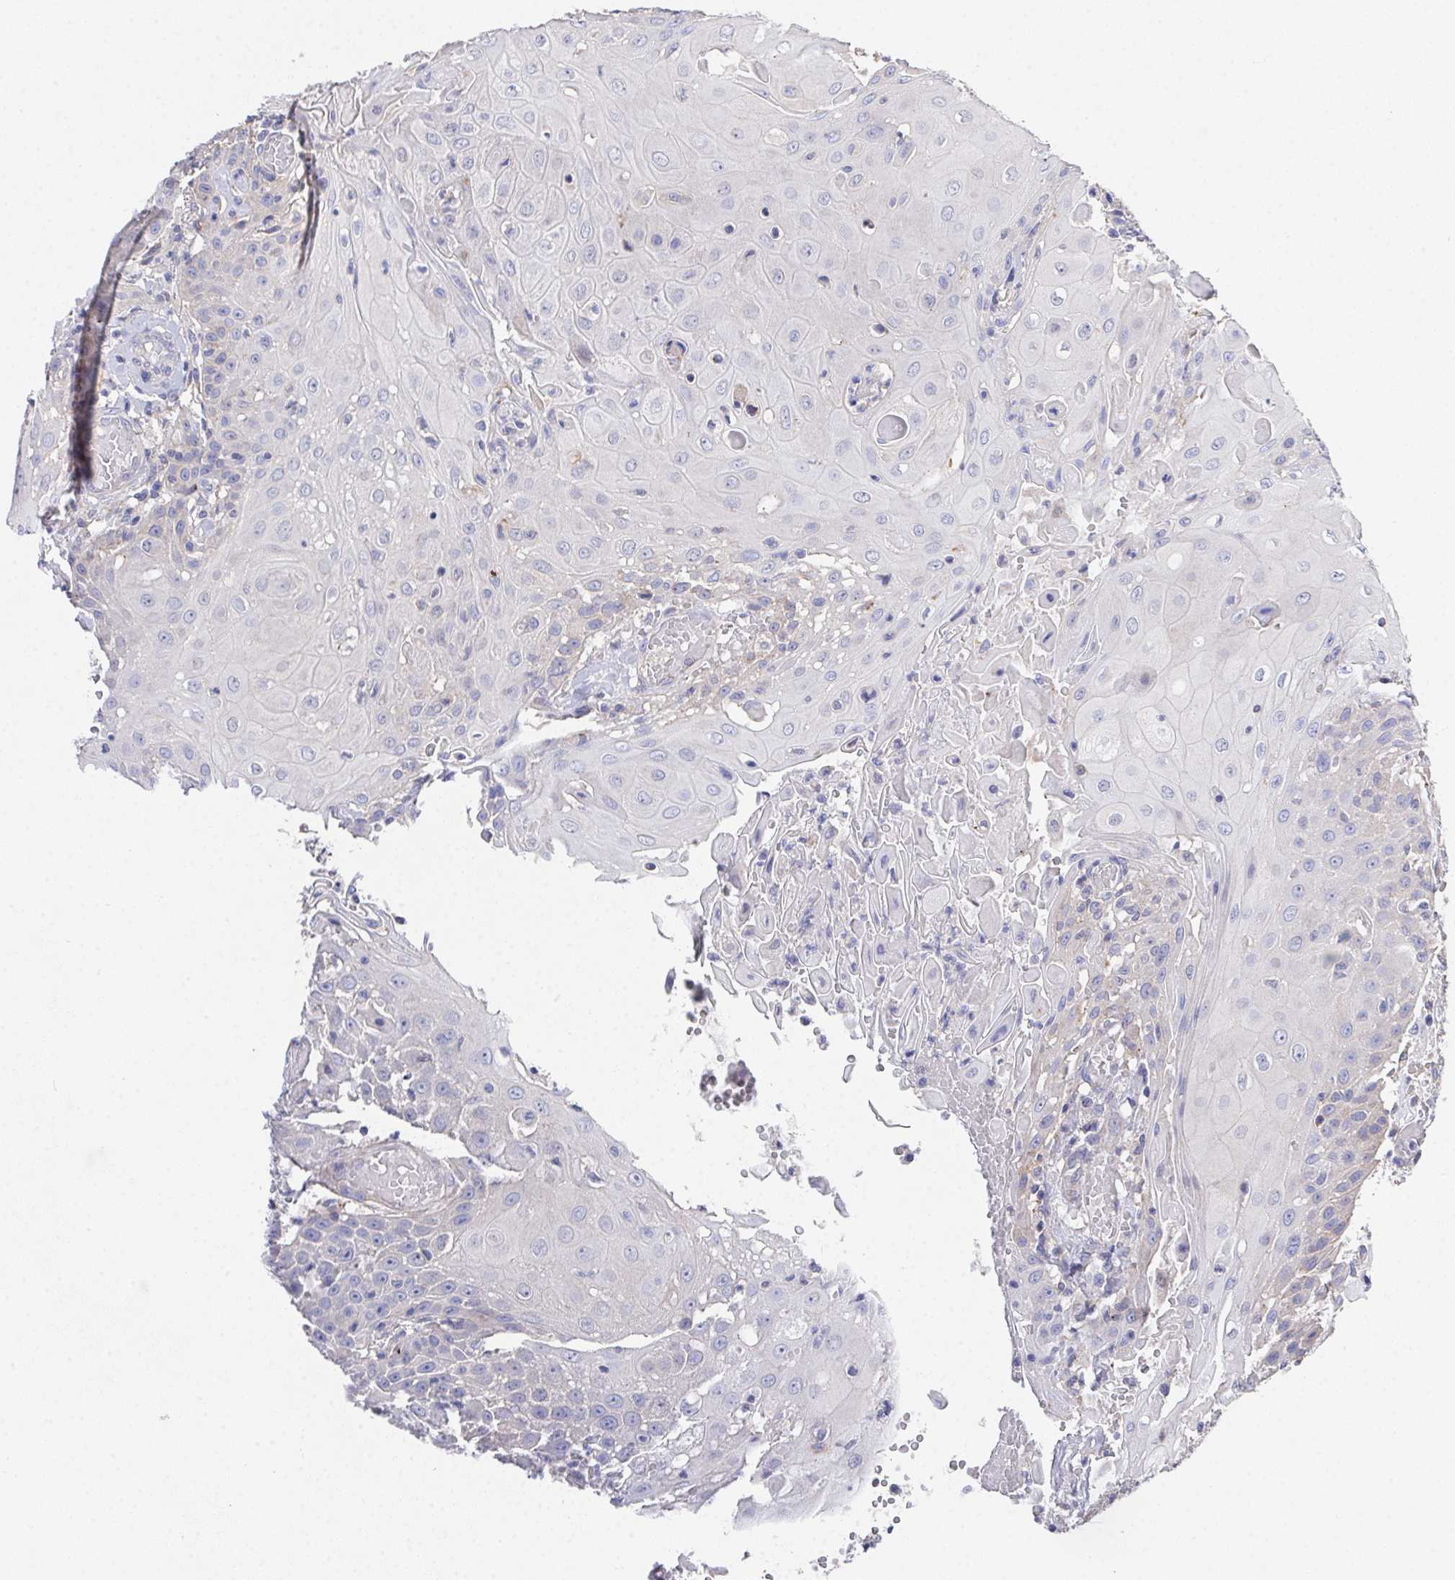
{"staining": {"intensity": "negative", "quantity": "none", "location": "none"}, "tissue": "head and neck cancer", "cell_type": "Tumor cells", "image_type": "cancer", "snomed": [{"axis": "morphology", "description": "Normal tissue, NOS"}, {"axis": "morphology", "description": "Squamous cell carcinoma, NOS"}, {"axis": "topography", "description": "Oral tissue"}, {"axis": "topography", "description": "Head-Neck"}], "caption": "Immunohistochemistry of human head and neck cancer (squamous cell carcinoma) reveals no staining in tumor cells.", "gene": "PRG3", "patient": {"sex": "female", "age": 55}}